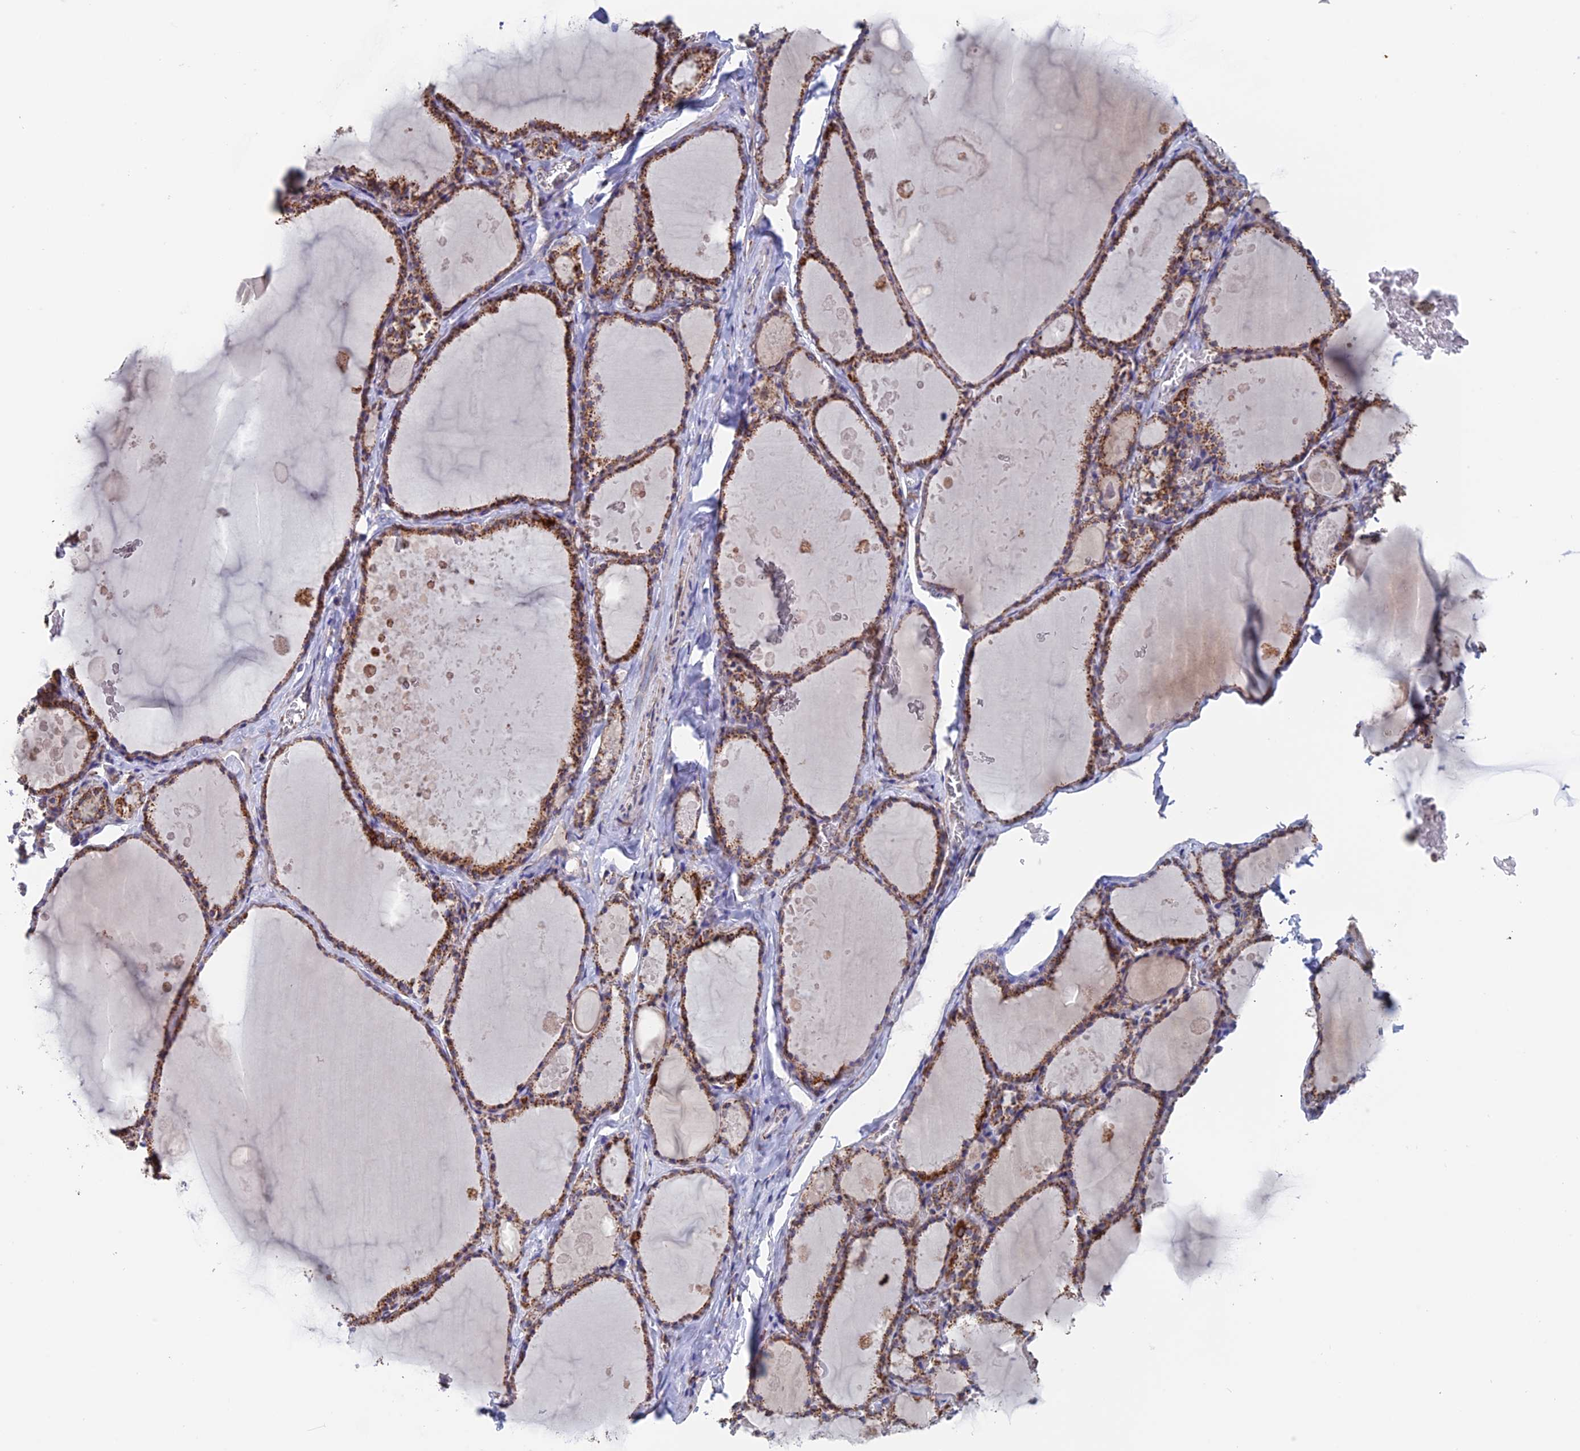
{"staining": {"intensity": "moderate", "quantity": ">75%", "location": "cytoplasmic/membranous"}, "tissue": "thyroid gland", "cell_type": "Glandular cells", "image_type": "normal", "snomed": [{"axis": "morphology", "description": "Normal tissue, NOS"}, {"axis": "topography", "description": "Thyroid gland"}], "caption": "Immunohistochemical staining of benign thyroid gland exhibits medium levels of moderate cytoplasmic/membranous expression in approximately >75% of glandular cells.", "gene": "DTYMK", "patient": {"sex": "male", "age": 56}}